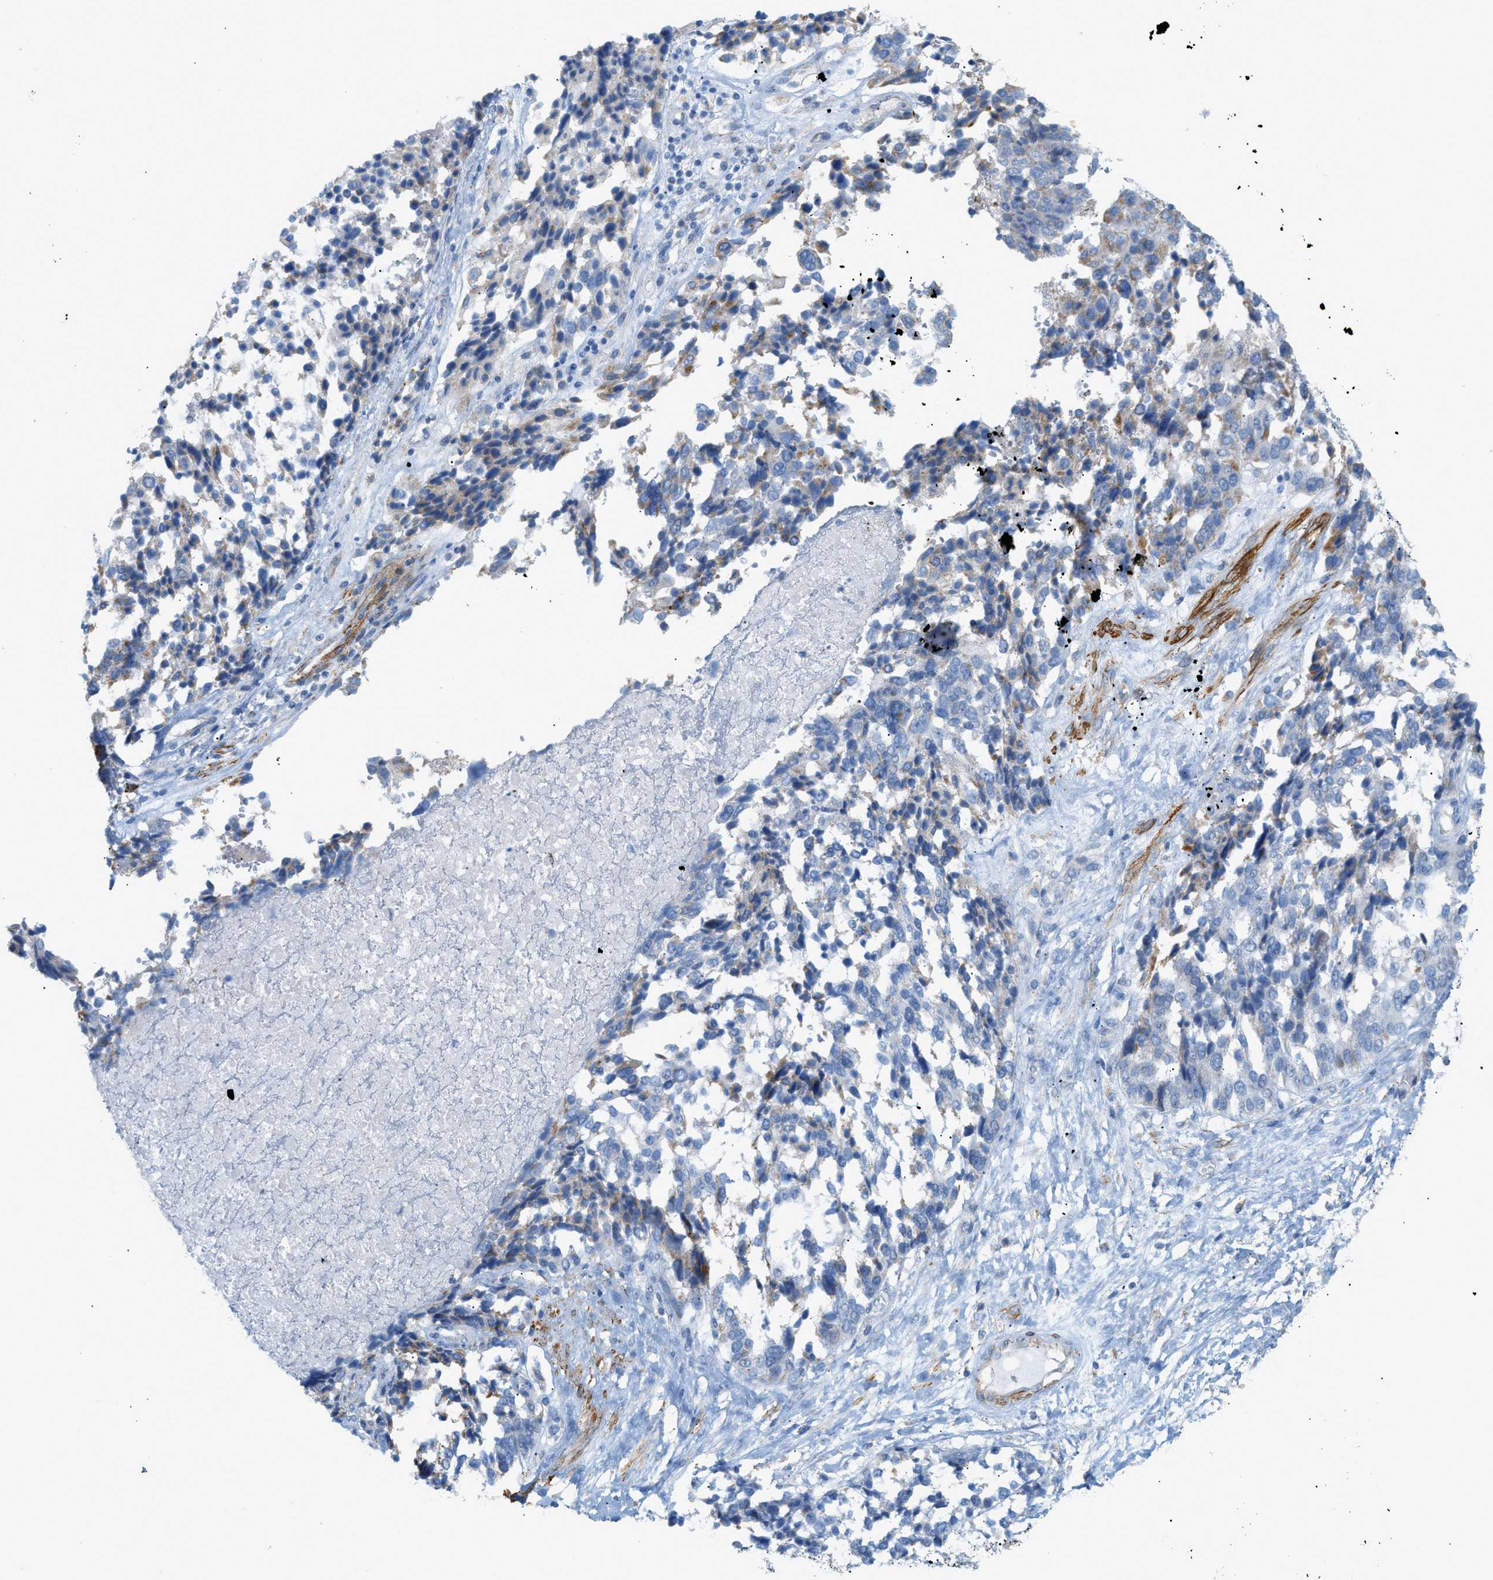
{"staining": {"intensity": "negative", "quantity": "none", "location": "none"}, "tissue": "ovarian cancer", "cell_type": "Tumor cells", "image_type": "cancer", "snomed": [{"axis": "morphology", "description": "Cystadenocarcinoma, serous, NOS"}, {"axis": "topography", "description": "Ovary"}], "caption": "An immunohistochemistry (IHC) micrograph of ovarian serous cystadenocarcinoma is shown. There is no staining in tumor cells of ovarian serous cystadenocarcinoma.", "gene": "MYH11", "patient": {"sex": "female", "age": 44}}